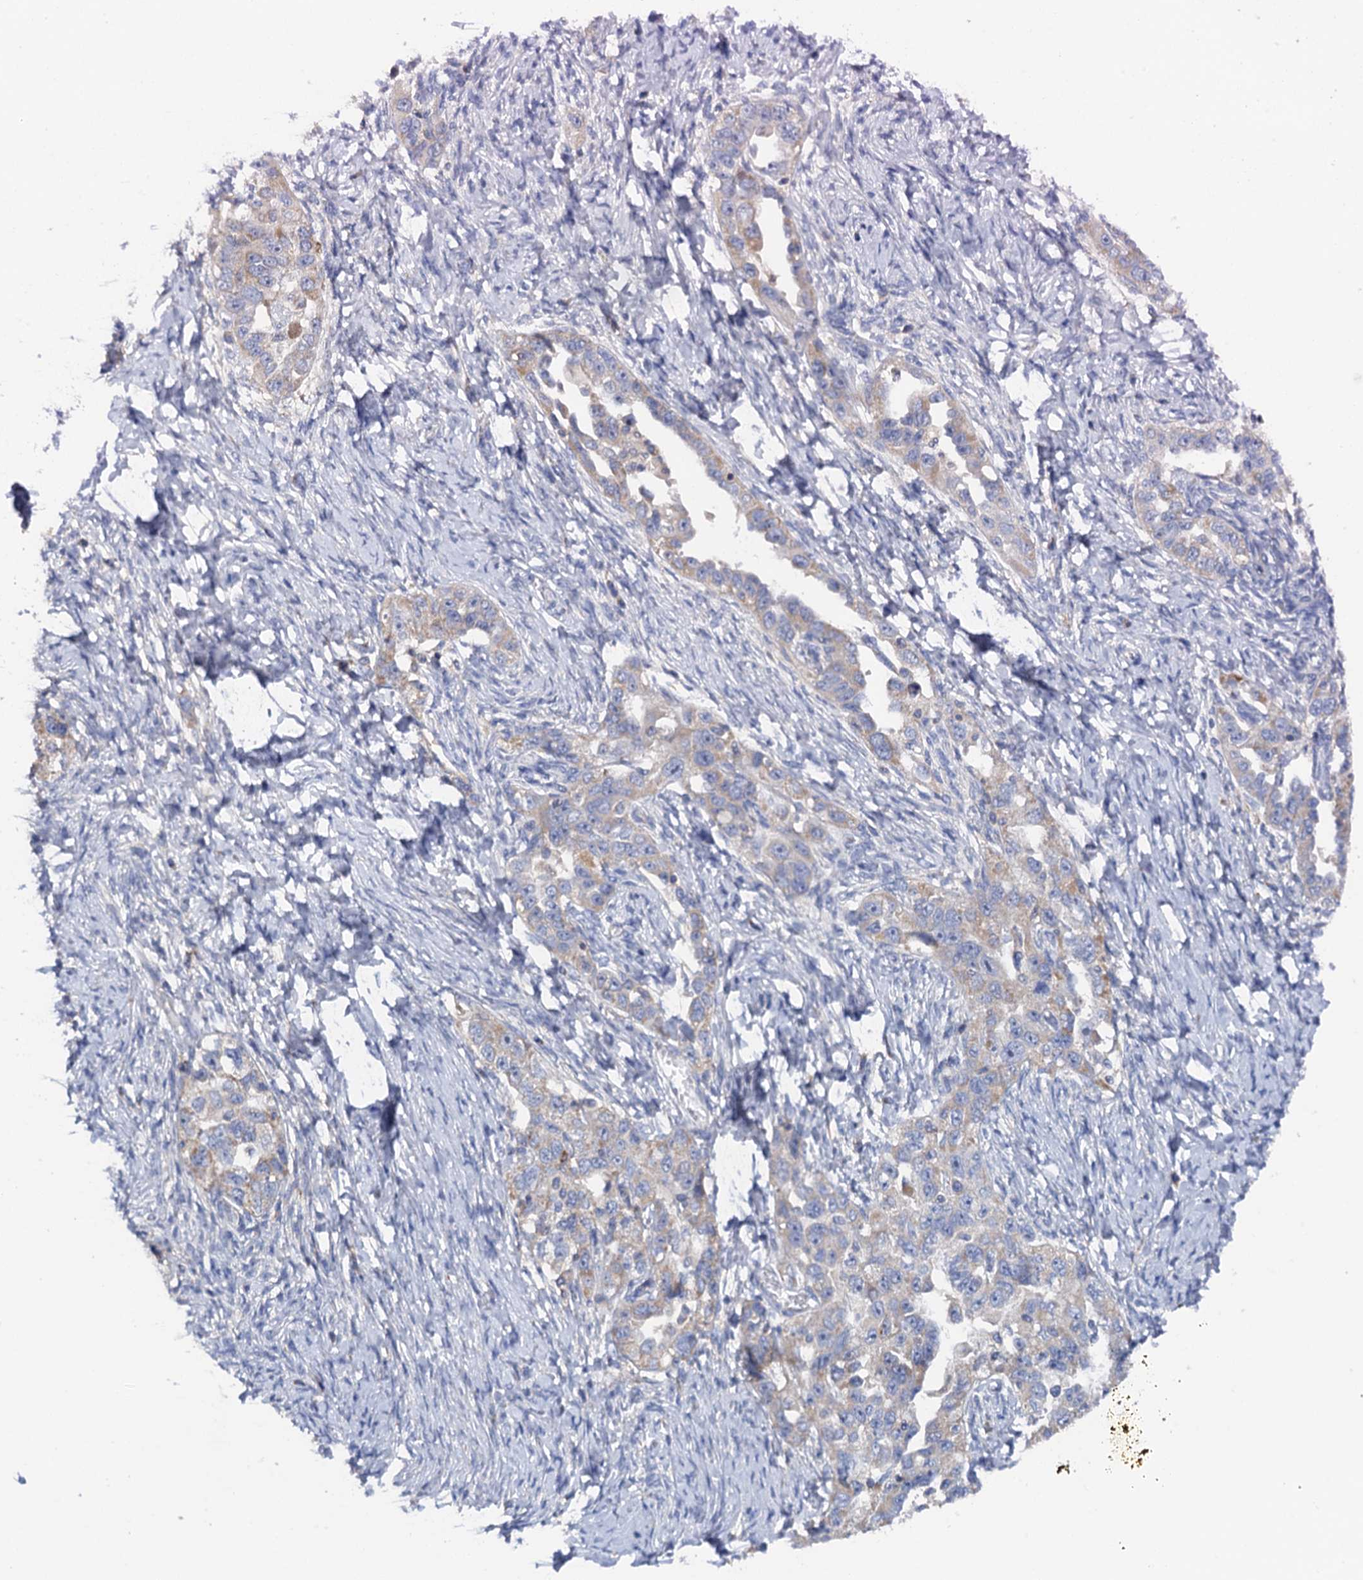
{"staining": {"intensity": "moderate", "quantity": "<25%", "location": "cytoplasmic/membranous"}, "tissue": "ovarian cancer", "cell_type": "Tumor cells", "image_type": "cancer", "snomed": [{"axis": "morphology", "description": "Carcinoma, NOS"}, {"axis": "morphology", "description": "Cystadenocarcinoma, serous, NOS"}, {"axis": "topography", "description": "Ovary"}], "caption": "Brown immunohistochemical staining in ovarian cancer shows moderate cytoplasmic/membranous expression in approximately <25% of tumor cells.", "gene": "MRPL48", "patient": {"sex": "female", "age": 69}}